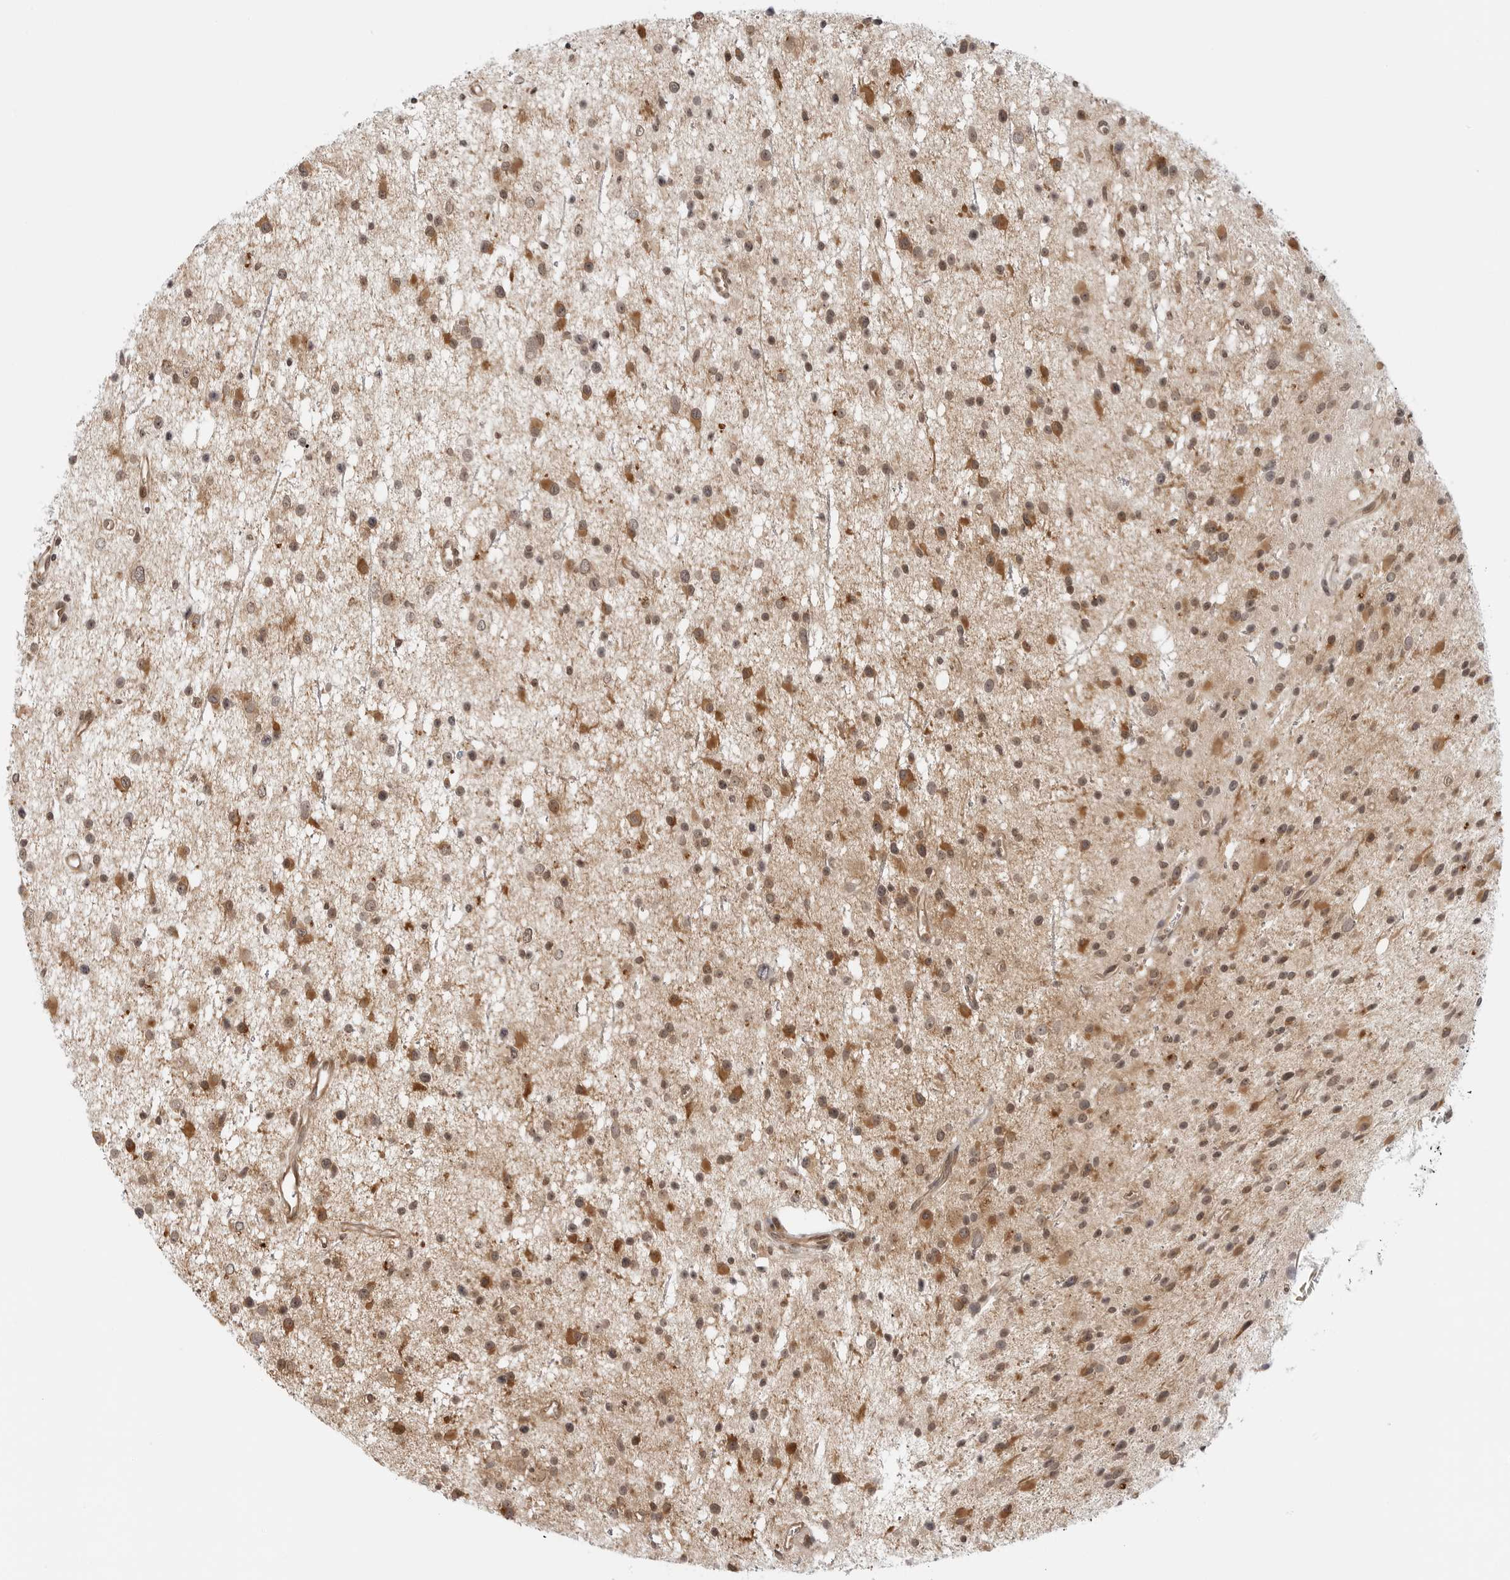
{"staining": {"intensity": "moderate", "quantity": ">75%", "location": "cytoplasmic/membranous,nuclear"}, "tissue": "glioma", "cell_type": "Tumor cells", "image_type": "cancer", "snomed": [{"axis": "morphology", "description": "Glioma, malignant, Low grade"}, {"axis": "topography", "description": "Cerebral cortex"}], "caption": "DAB (3,3'-diaminobenzidine) immunohistochemical staining of human glioma reveals moderate cytoplasmic/membranous and nuclear protein positivity in approximately >75% of tumor cells.", "gene": "TIPRL", "patient": {"sex": "female", "age": 39}}